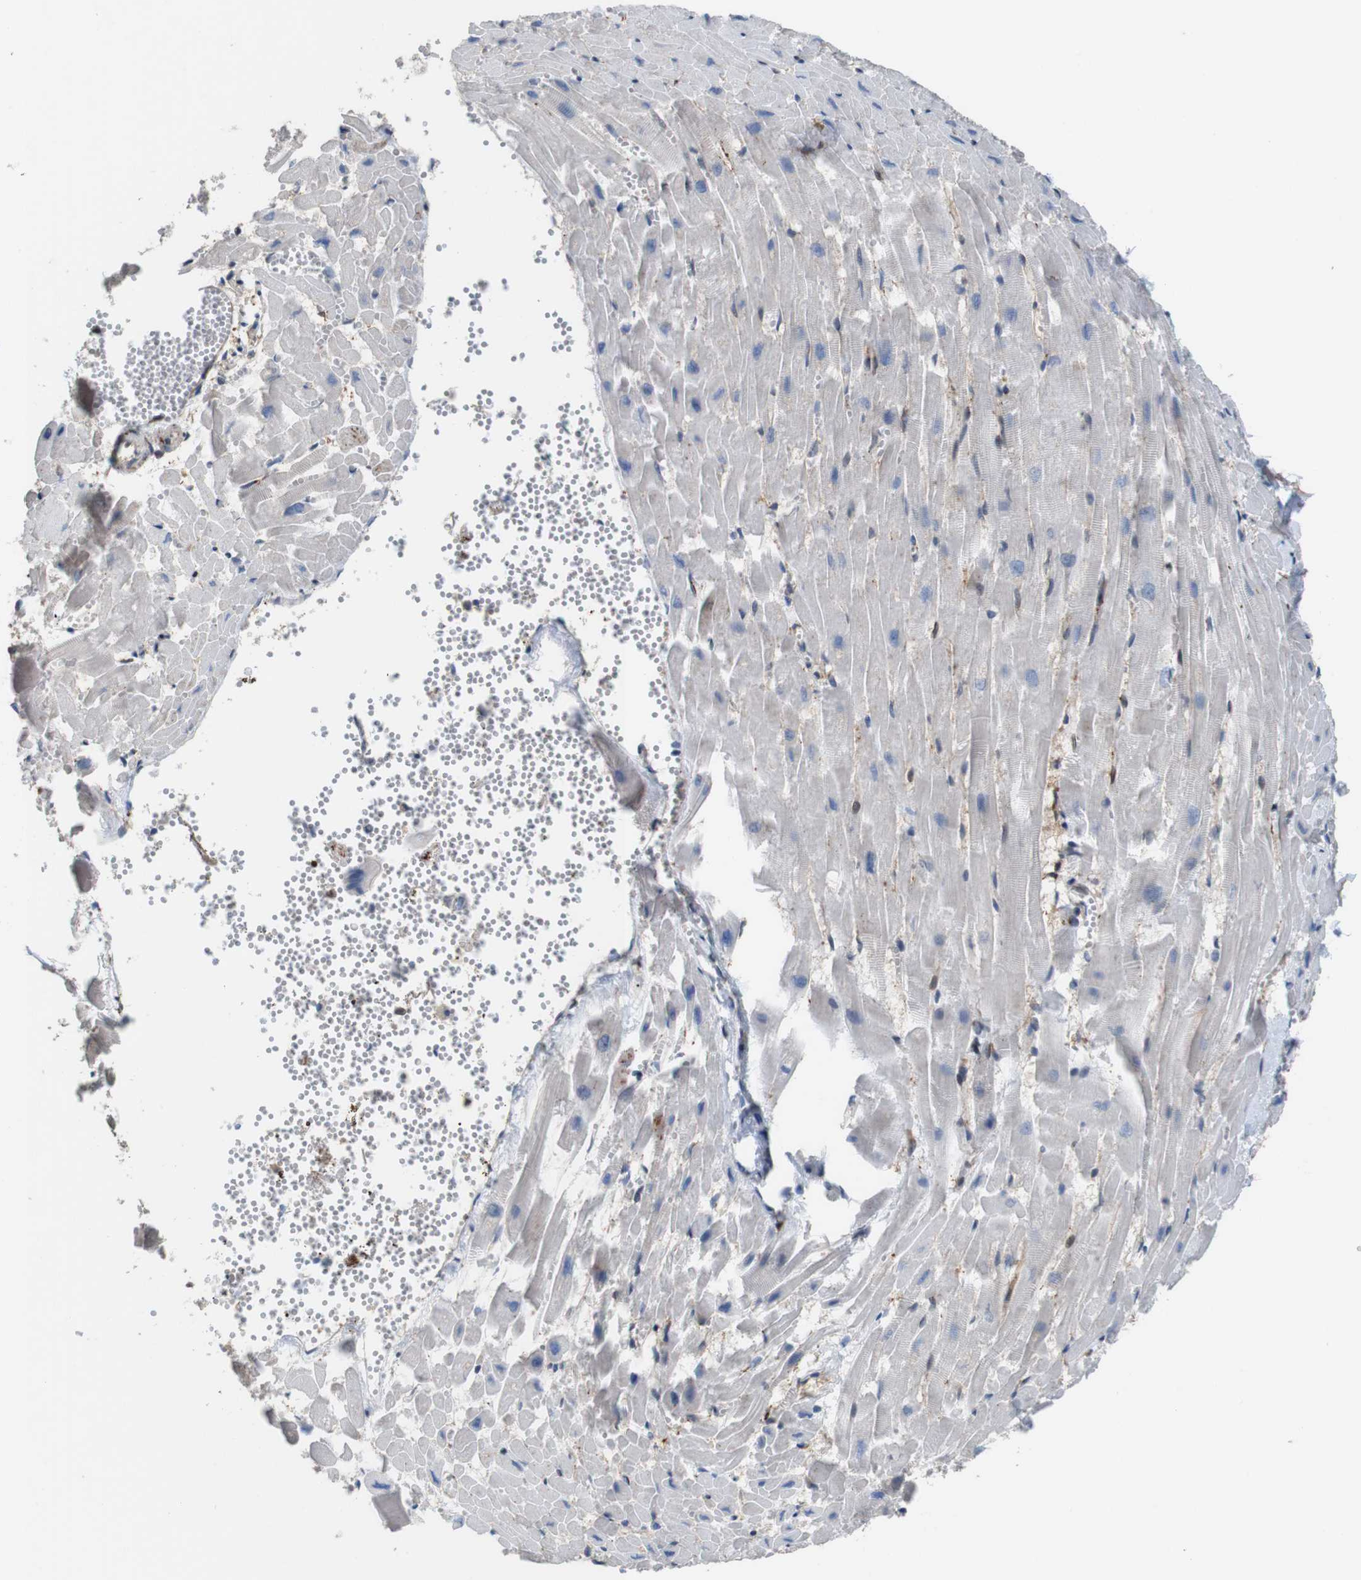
{"staining": {"intensity": "weak", "quantity": "<25%", "location": "cytoplasmic/membranous"}, "tissue": "heart muscle", "cell_type": "Cardiomyocytes", "image_type": "normal", "snomed": [{"axis": "morphology", "description": "Normal tissue, NOS"}, {"axis": "topography", "description": "Heart"}], "caption": "This image is of normal heart muscle stained with immunohistochemistry (IHC) to label a protein in brown with the nuclei are counter-stained blue. There is no positivity in cardiomyocytes.", "gene": "PCOLCE2", "patient": {"sex": "female", "age": 19}}